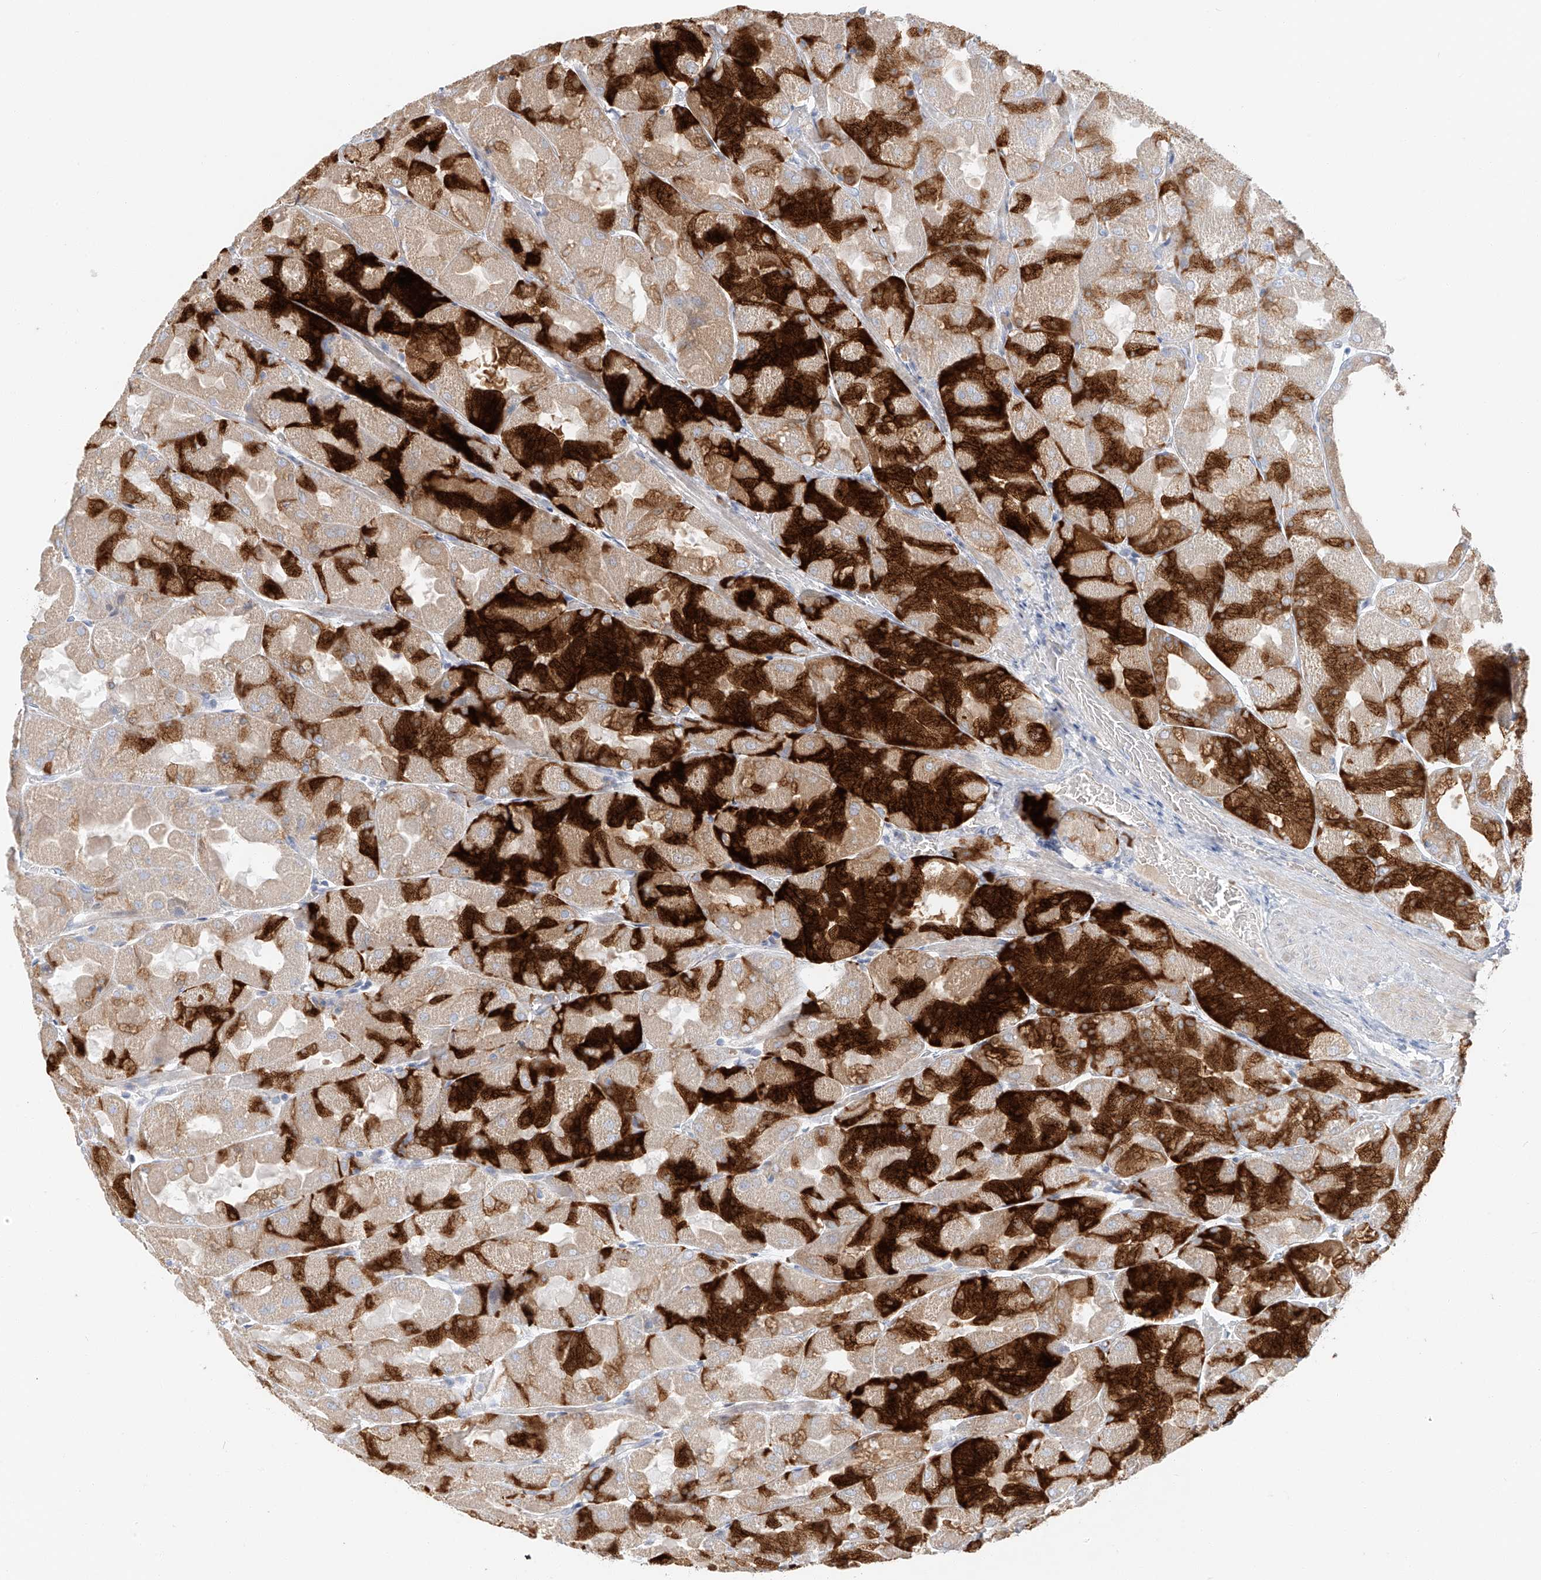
{"staining": {"intensity": "strong", "quantity": ">75%", "location": "cytoplasmic/membranous"}, "tissue": "stomach", "cell_type": "Glandular cells", "image_type": "normal", "snomed": [{"axis": "morphology", "description": "Normal tissue, NOS"}, {"axis": "topography", "description": "Stomach"}], "caption": "IHC image of unremarkable human stomach stained for a protein (brown), which displays high levels of strong cytoplasmic/membranous positivity in approximately >75% of glandular cells.", "gene": "PGC", "patient": {"sex": "female", "age": 61}}